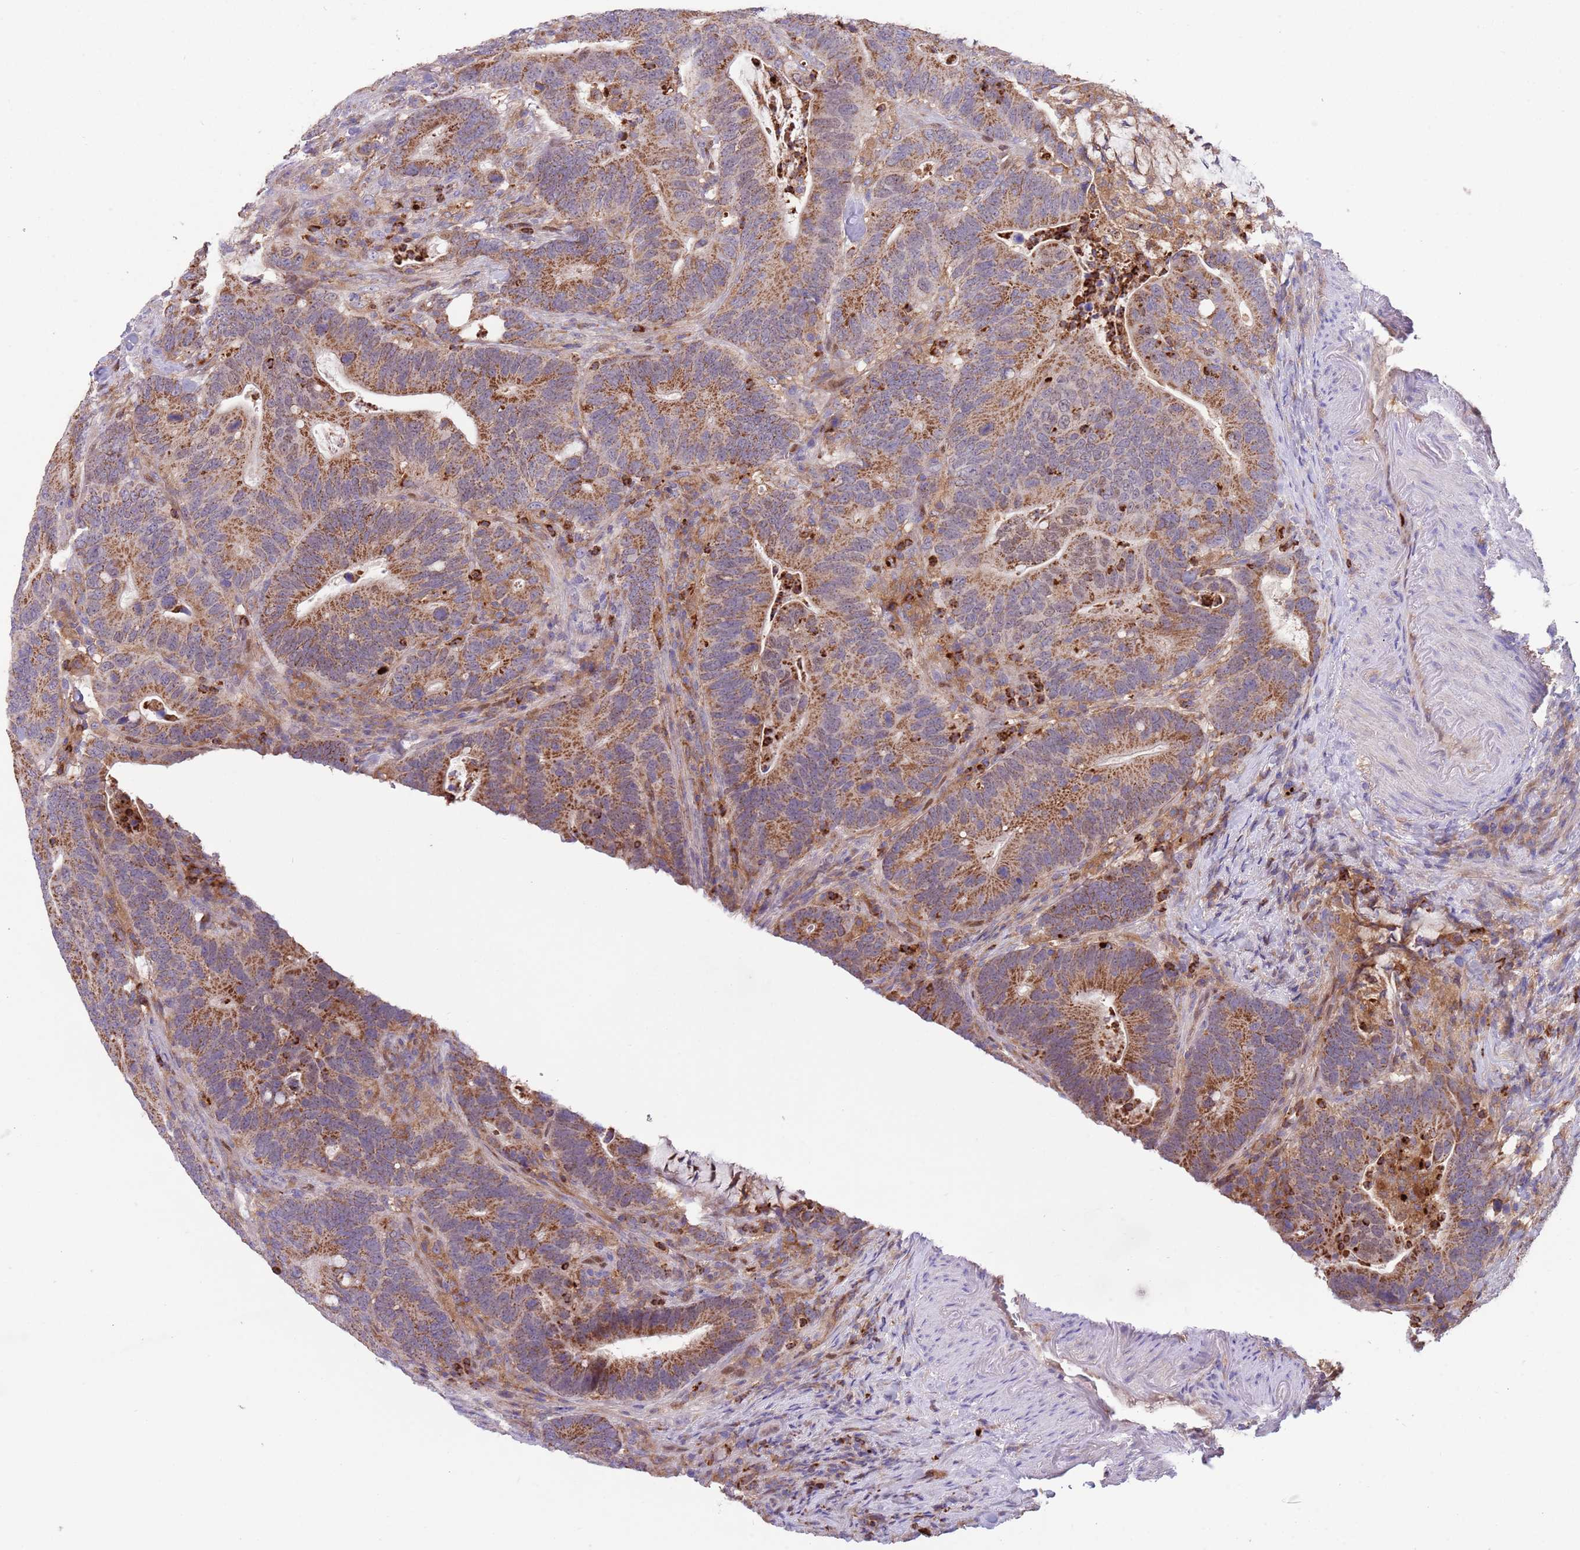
{"staining": {"intensity": "moderate", "quantity": ">75%", "location": "cytoplasmic/membranous"}, "tissue": "colorectal cancer", "cell_type": "Tumor cells", "image_type": "cancer", "snomed": [{"axis": "morphology", "description": "Adenocarcinoma, NOS"}, {"axis": "topography", "description": "Colon"}], "caption": "The image reveals a brown stain indicating the presence of a protein in the cytoplasmic/membranous of tumor cells in colorectal cancer (adenocarcinoma).", "gene": "DDT", "patient": {"sex": "female", "age": 66}}